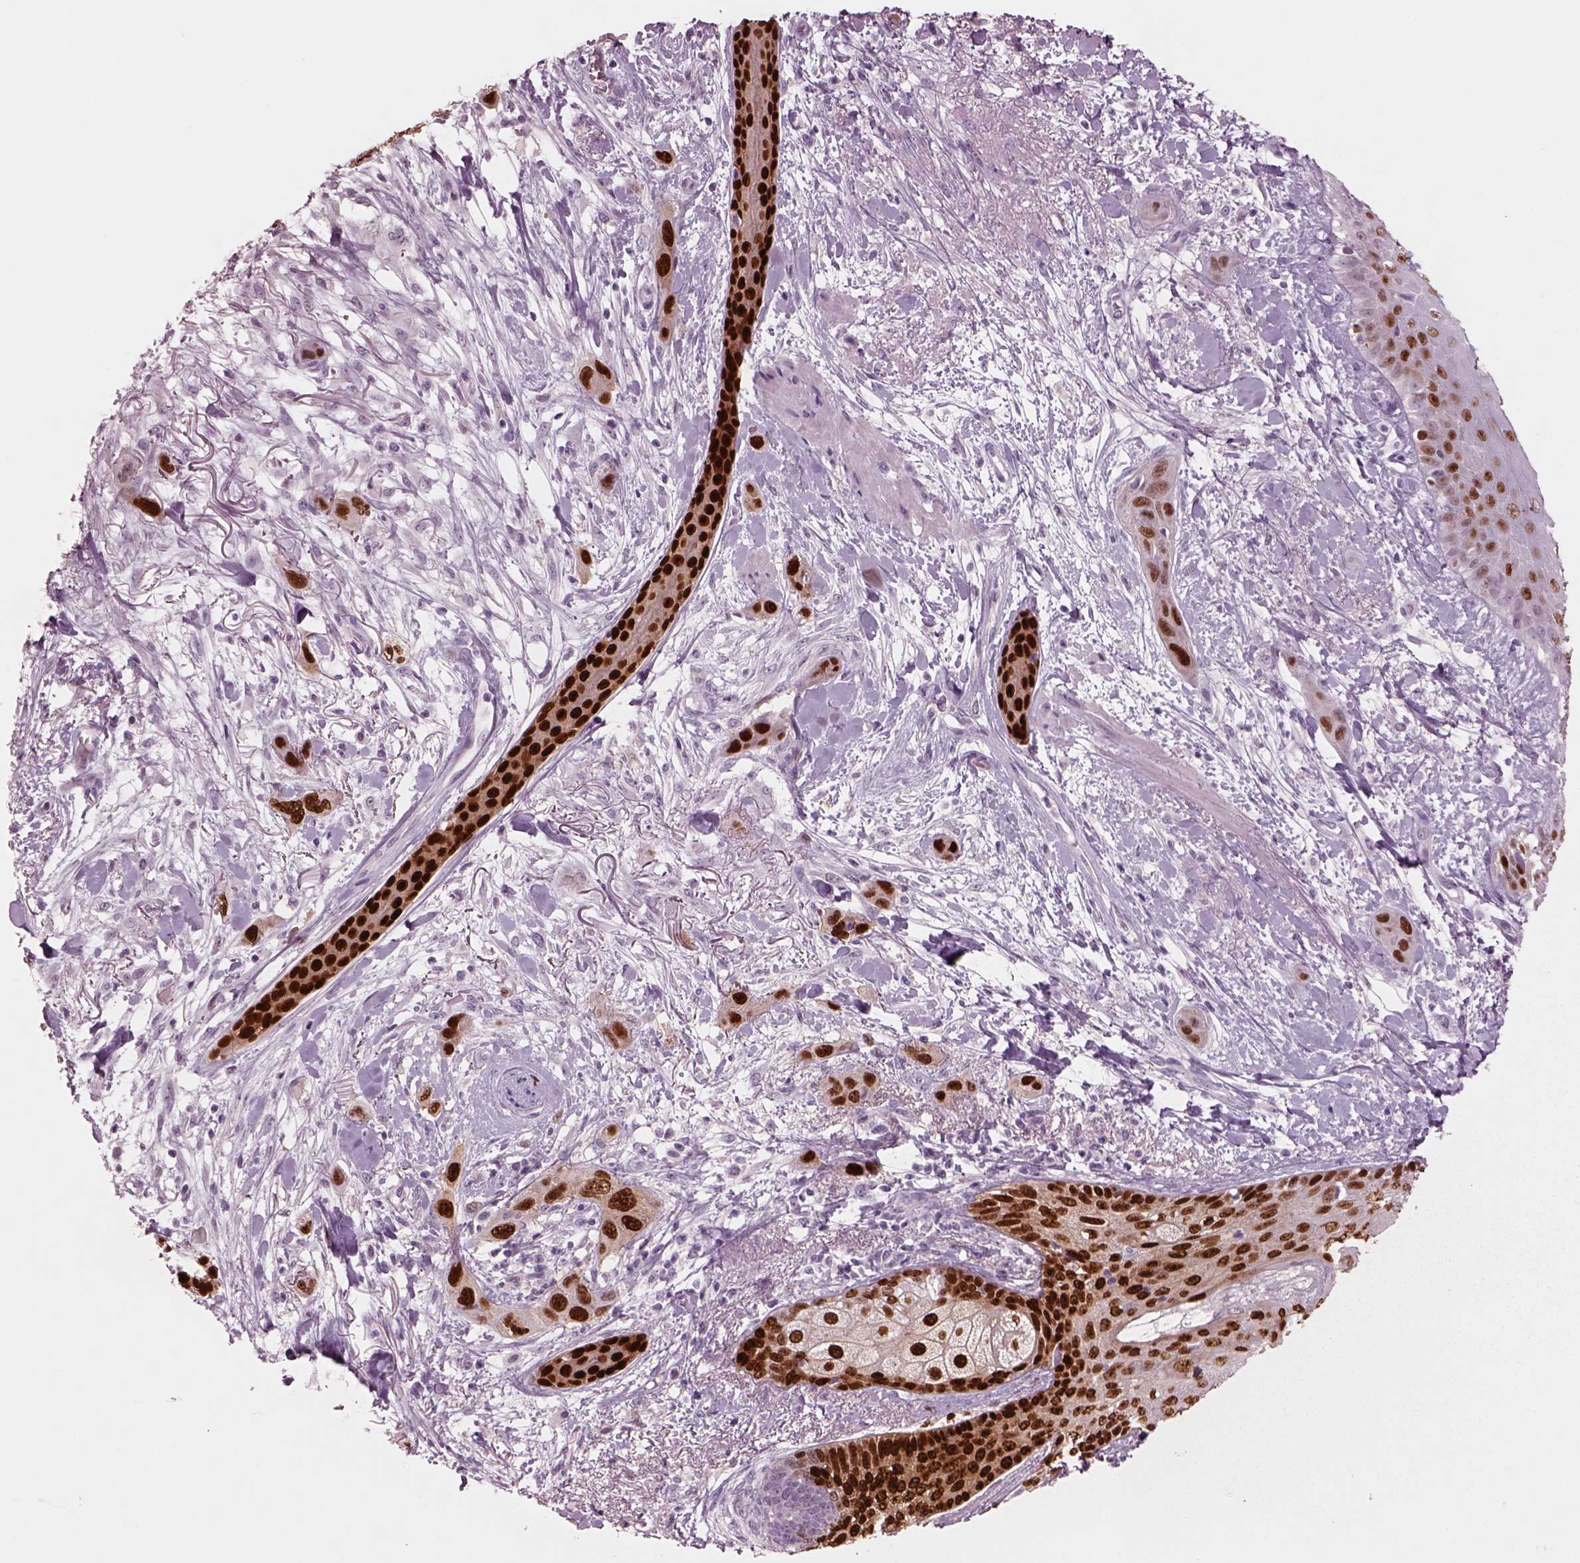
{"staining": {"intensity": "strong", "quantity": ">75%", "location": "nuclear"}, "tissue": "skin cancer", "cell_type": "Tumor cells", "image_type": "cancer", "snomed": [{"axis": "morphology", "description": "Squamous cell carcinoma, NOS"}, {"axis": "topography", "description": "Skin"}], "caption": "The micrograph displays immunohistochemical staining of squamous cell carcinoma (skin). There is strong nuclear positivity is identified in about >75% of tumor cells. (brown staining indicates protein expression, while blue staining denotes nuclei).", "gene": "SOX9", "patient": {"sex": "male", "age": 79}}